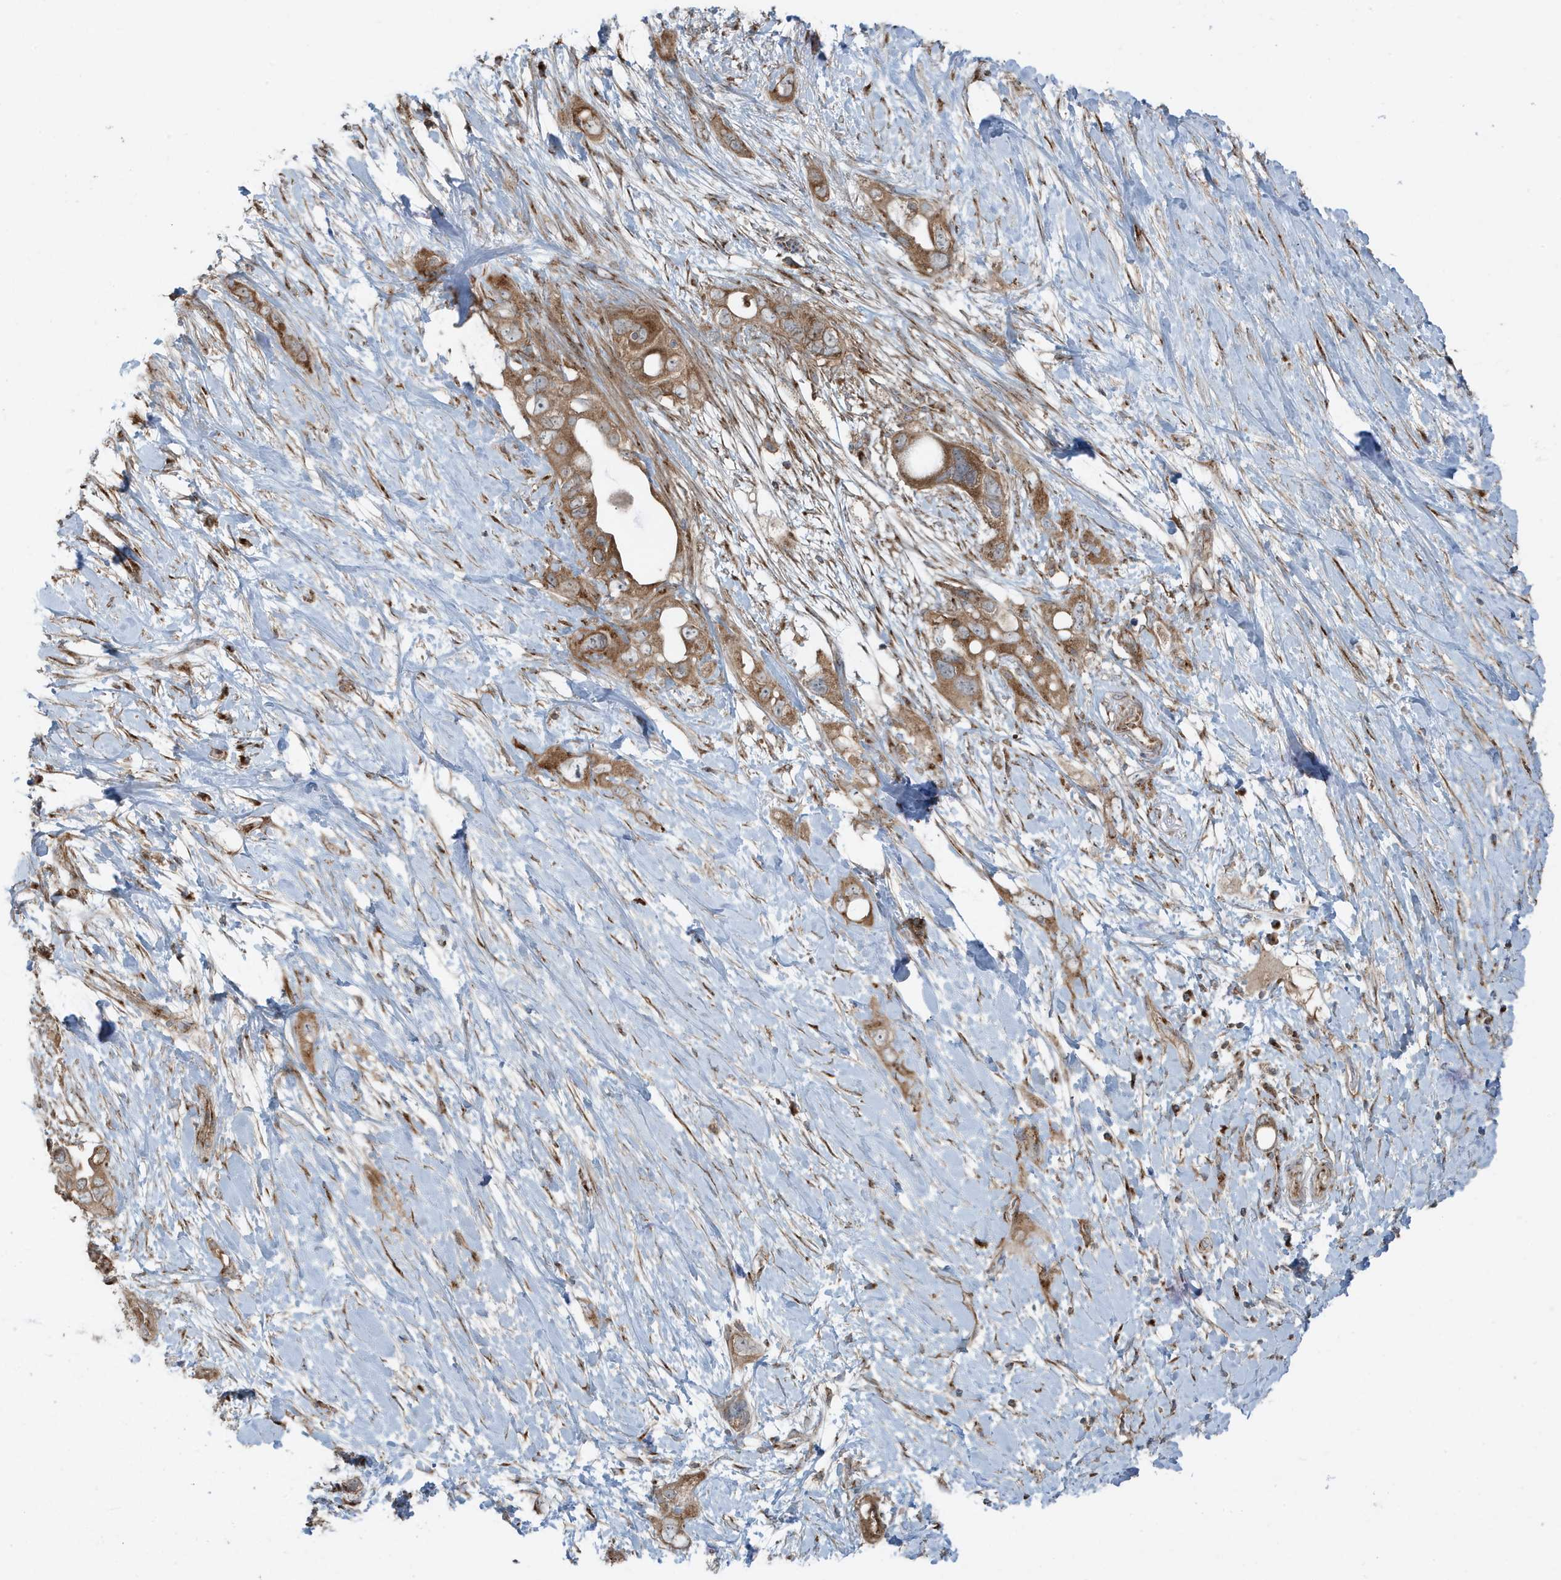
{"staining": {"intensity": "moderate", "quantity": ">75%", "location": "cytoplasmic/membranous"}, "tissue": "pancreatic cancer", "cell_type": "Tumor cells", "image_type": "cancer", "snomed": [{"axis": "morphology", "description": "Adenocarcinoma, NOS"}, {"axis": "topography", "description": "Pancreas"}], "caption": "IHC photomicrograph of pancreatic cancer (adenocarcinoma) stained for a protein (brown), which displays medium levels of moderate cytoplasmic/membranous expression in about >75% of tumor cells.", "gene": "GOLGA4", "patient": {"sex": "female", "age": 56}}